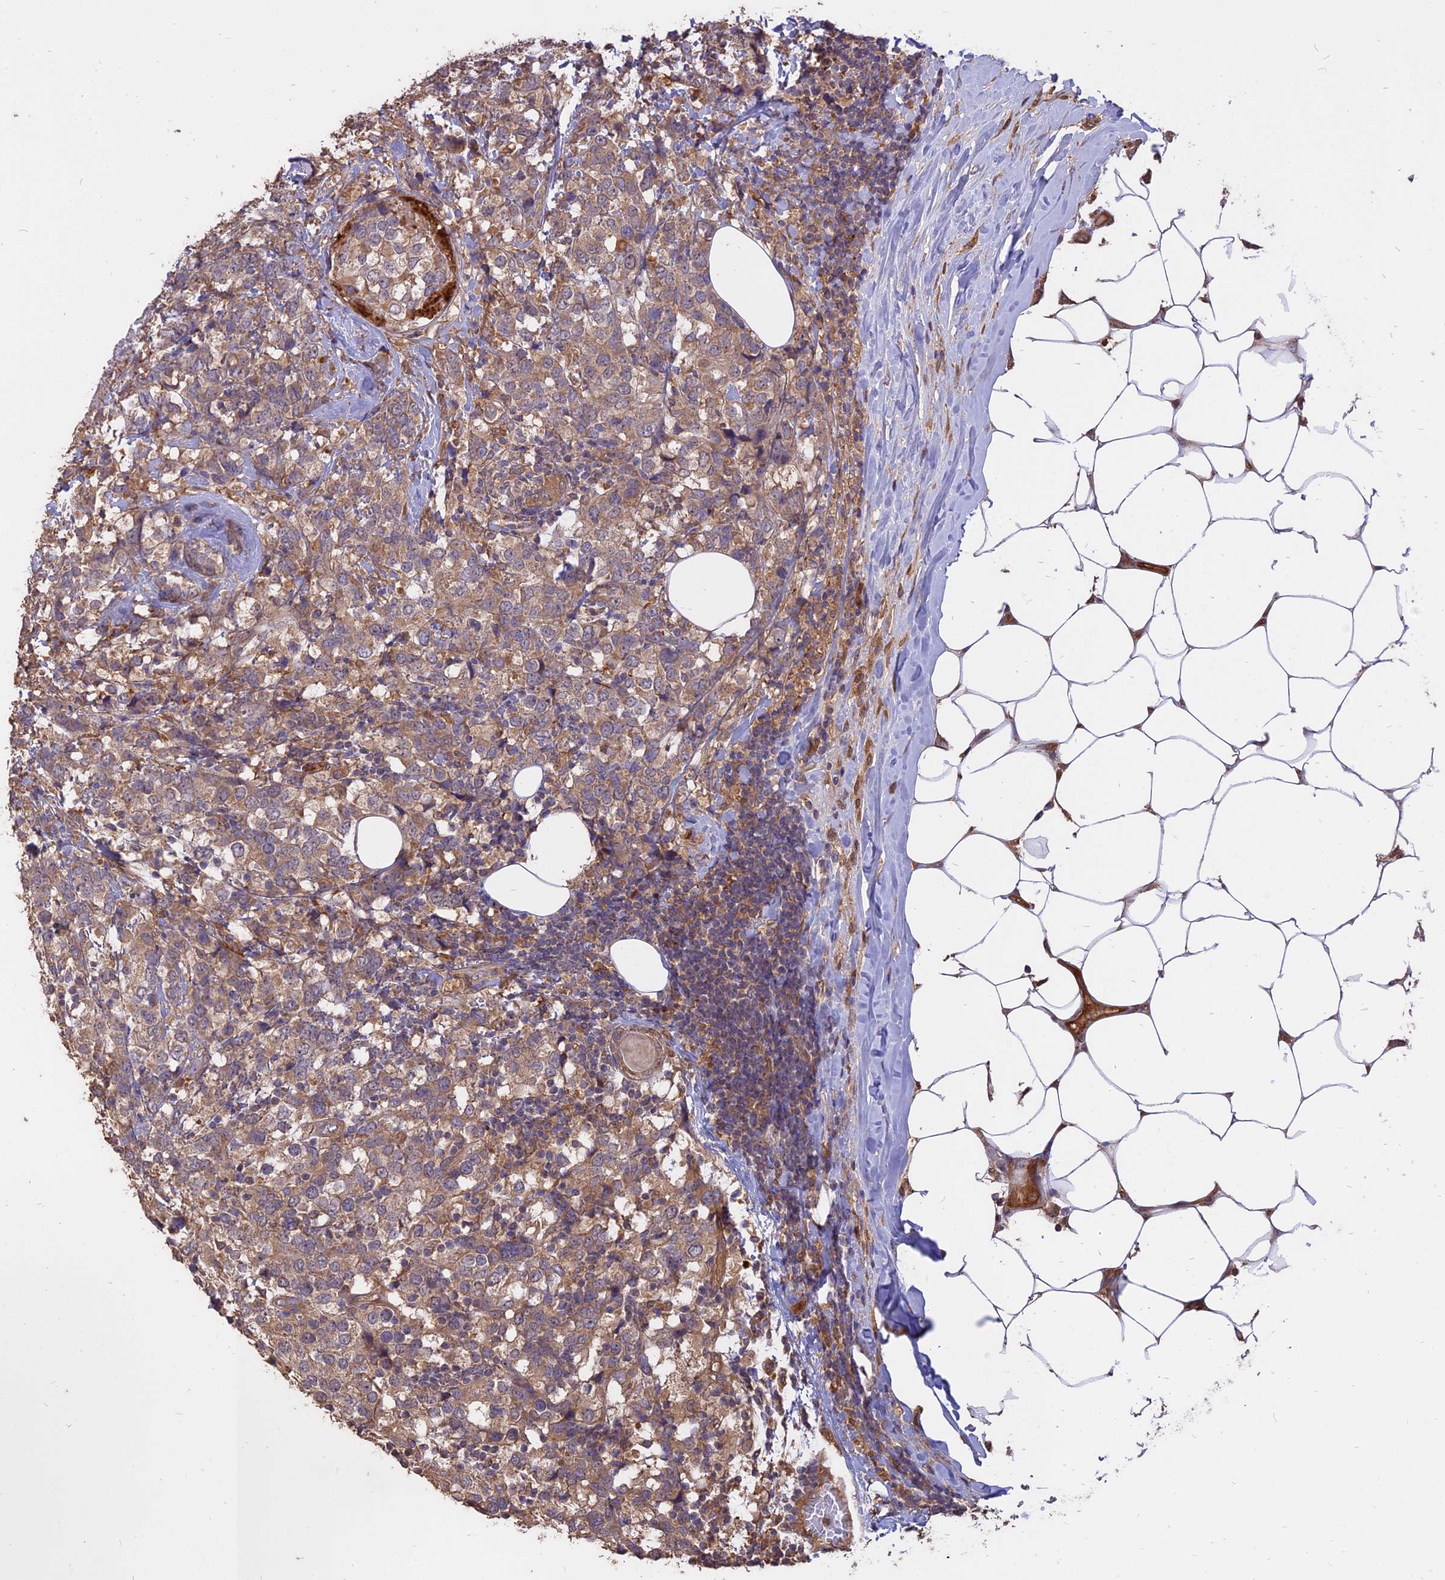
{"staining": {"intensity": "weak", "quantity": ">75%", "location": "cytoplasmic/membranous"}, "tissue": "breast cancer", "cell_type": "Tumor cells", "image_type": "cancer", "snomed": [{"axis": "morphology", "description": "Lobular carcinoma"}, {"axis": "topography", "description": "Breast"}], "caption": "Immunohistochemical staining of human breast cancer (lobular carcinoma) reveals weak cytoplasmic/membranous protein staining in about >75% of tumor cells.", "gene": "SAC3D1", "patient": {"sex": "female", "age": 59}}